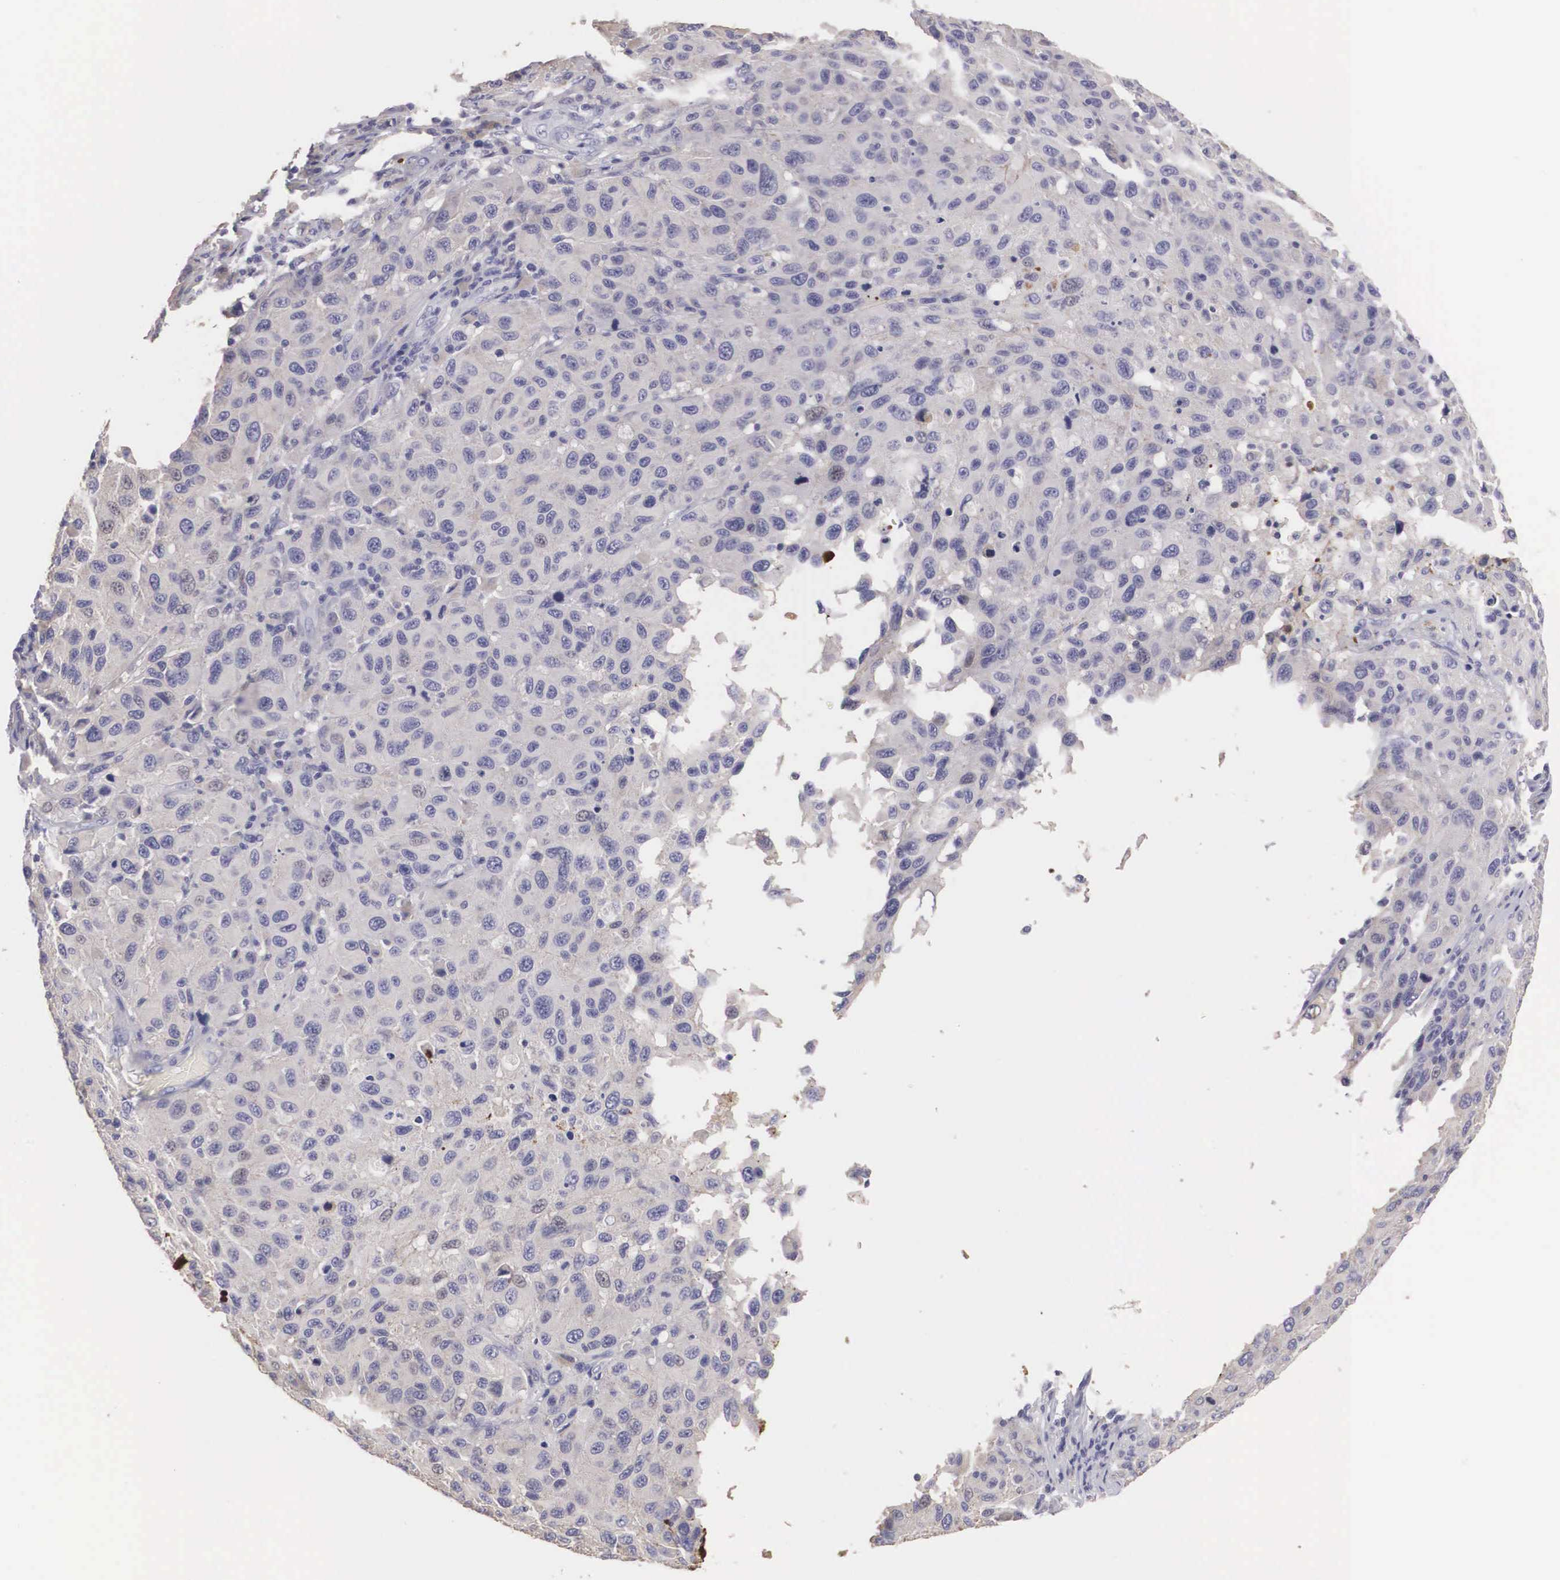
{"staining": {"intensity": "negative", "quantity": "none", "location": "none"}, "tissue": "melanoma", "cell_type": "Tumor cells", "image_type": "cancer", "snomed": [{"axis": "morphology", "description": "Malignant melanoma, NOS"}, {"axis": "topography", "description": "Skin"}], "caption": "High magnification brightfield microscopy of melanoma stained with DAB (3,3'-diaminobenzidine) (brown) and counterstained with hematoxylin (blue): tumor cells show no significant staining.", "gene": "CLU", "patient": {"sex": "female", "age": 77}}